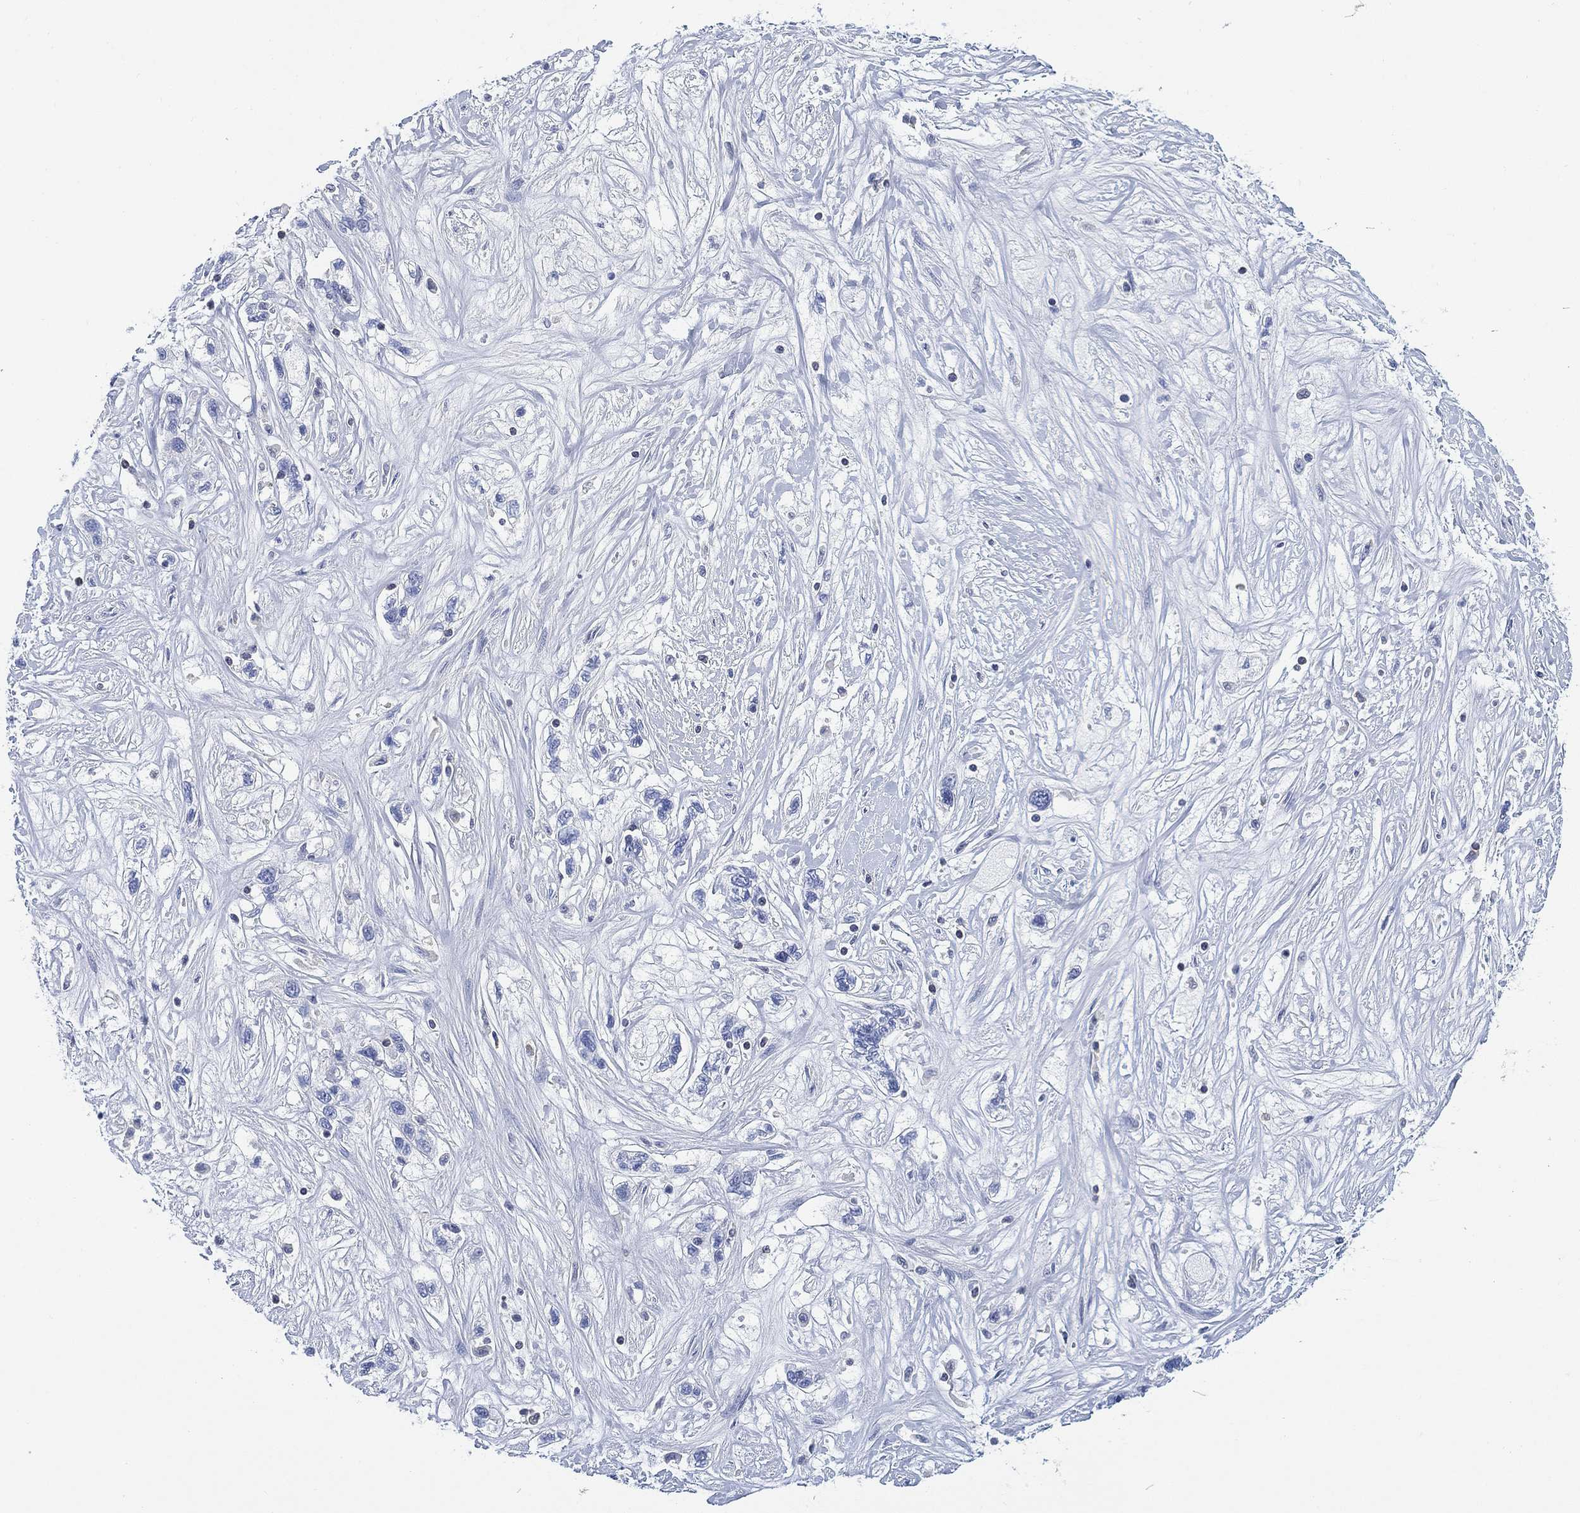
{"staining": {"intensity": "negative", "quantity": "none", "location": "none"}, "tissue": "liver cancer", "cell_type": "Tumor cells", "image_type": "cancer", "snomed": [{"axis": "morphology", "description": "Adenocarcinoma, NOS"}, {"axis": "morphology", "description": "Cholangiocarcinoma"}, {"axis": "topography", "description": "Liver"}], "caption": "Tumor cells show no significant staining in cholangiocarcinoma (liver).", "gene": "FYB1", "patient": {"sex": "male", "age": 64}}